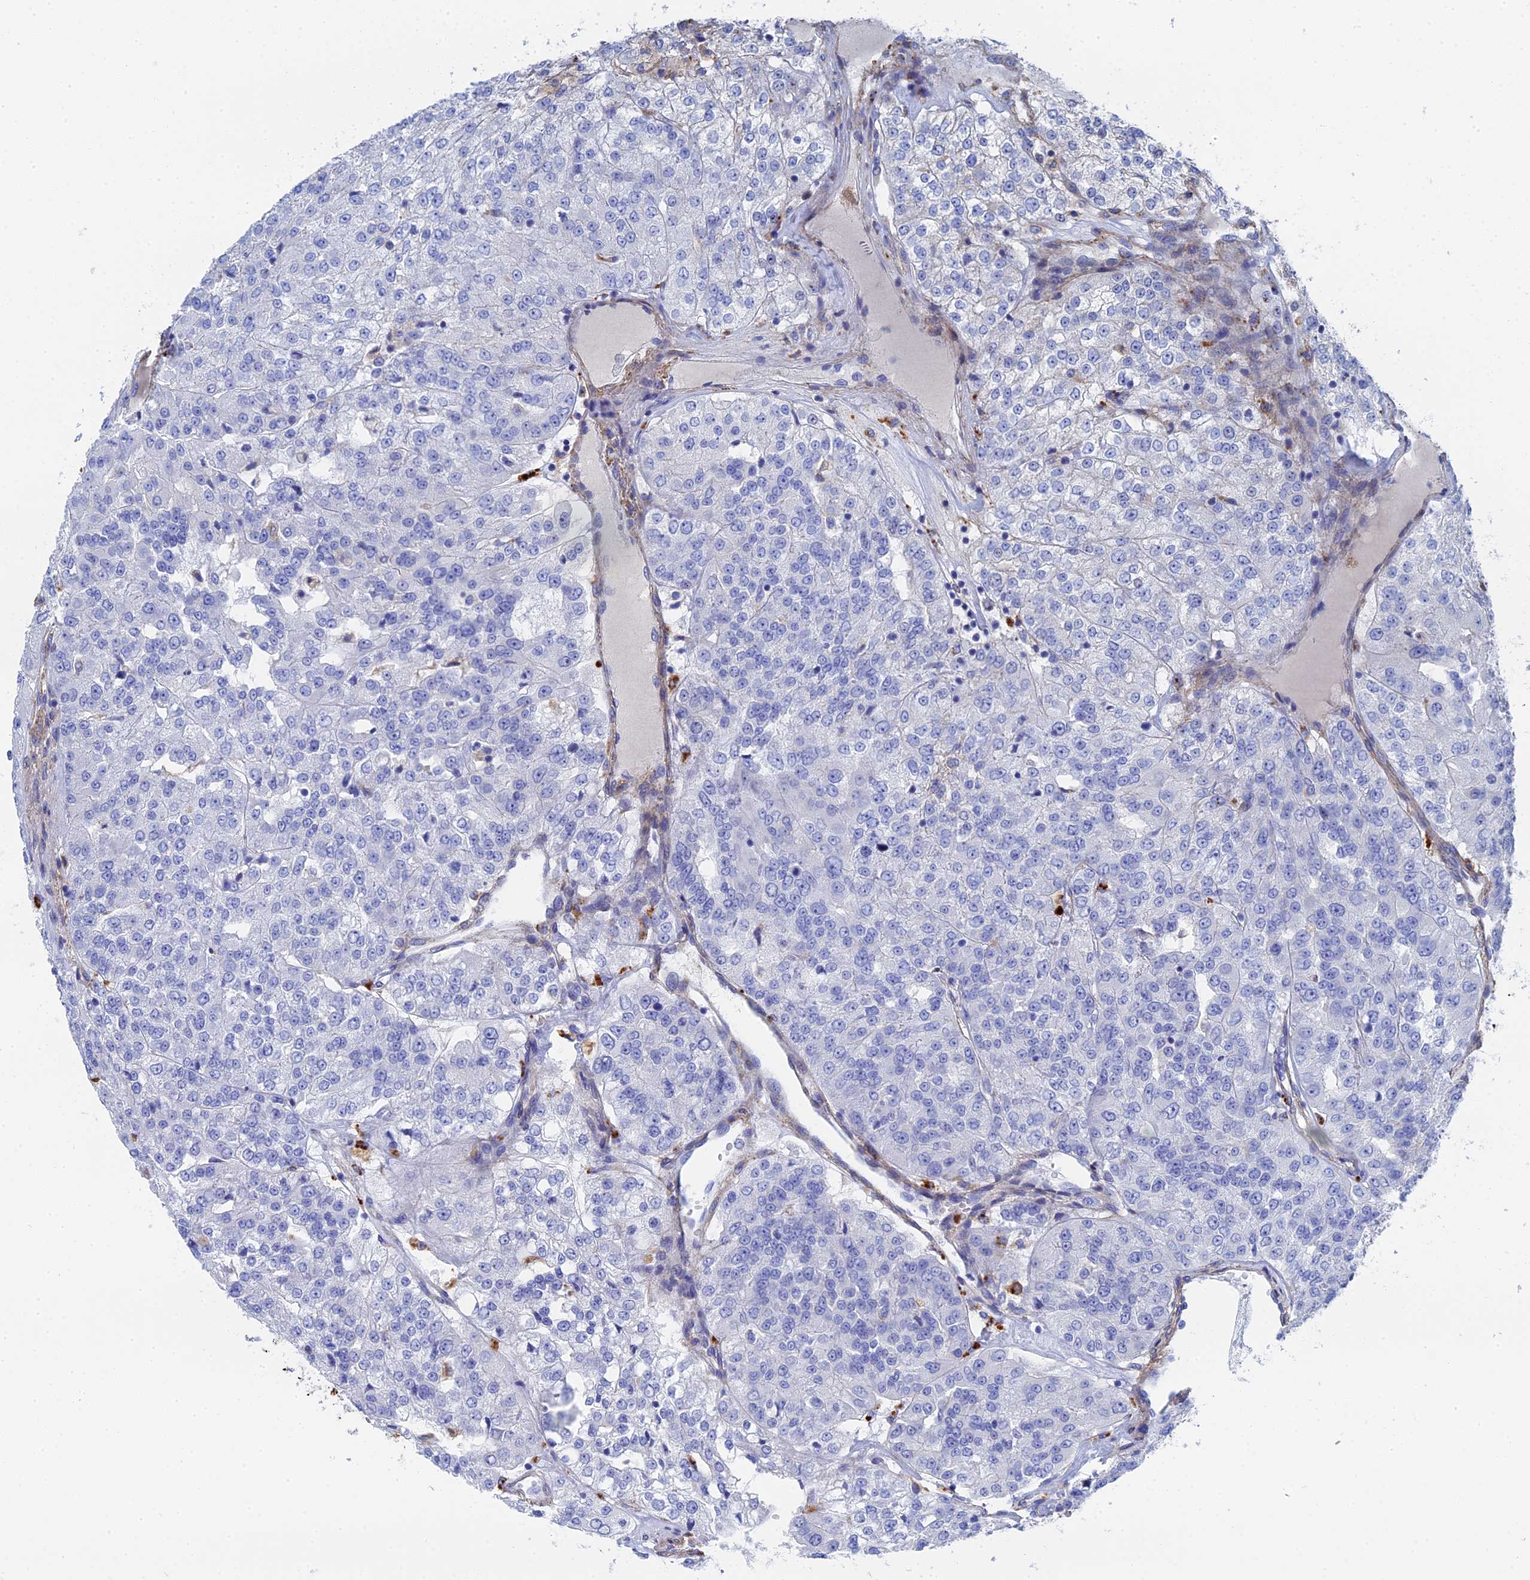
{"staining": {"intensity": "negative", "quantity": "none", "location": "none"}, "tissue": "renal cancer", "cell_type": "Tumor cells", "image_type": "cancer", "snomed": [{"axis": "morphology", "description": "Adenocarcinoma, NOS"}, {"axis": "topography", "description": "Kidney"}], "caption": "Protein analysis of renal adenocarcinoma exhibits no significant positivity in tumor cells.", "gene": "STRA6", "patient": {"sex": "female", "age": 63}}